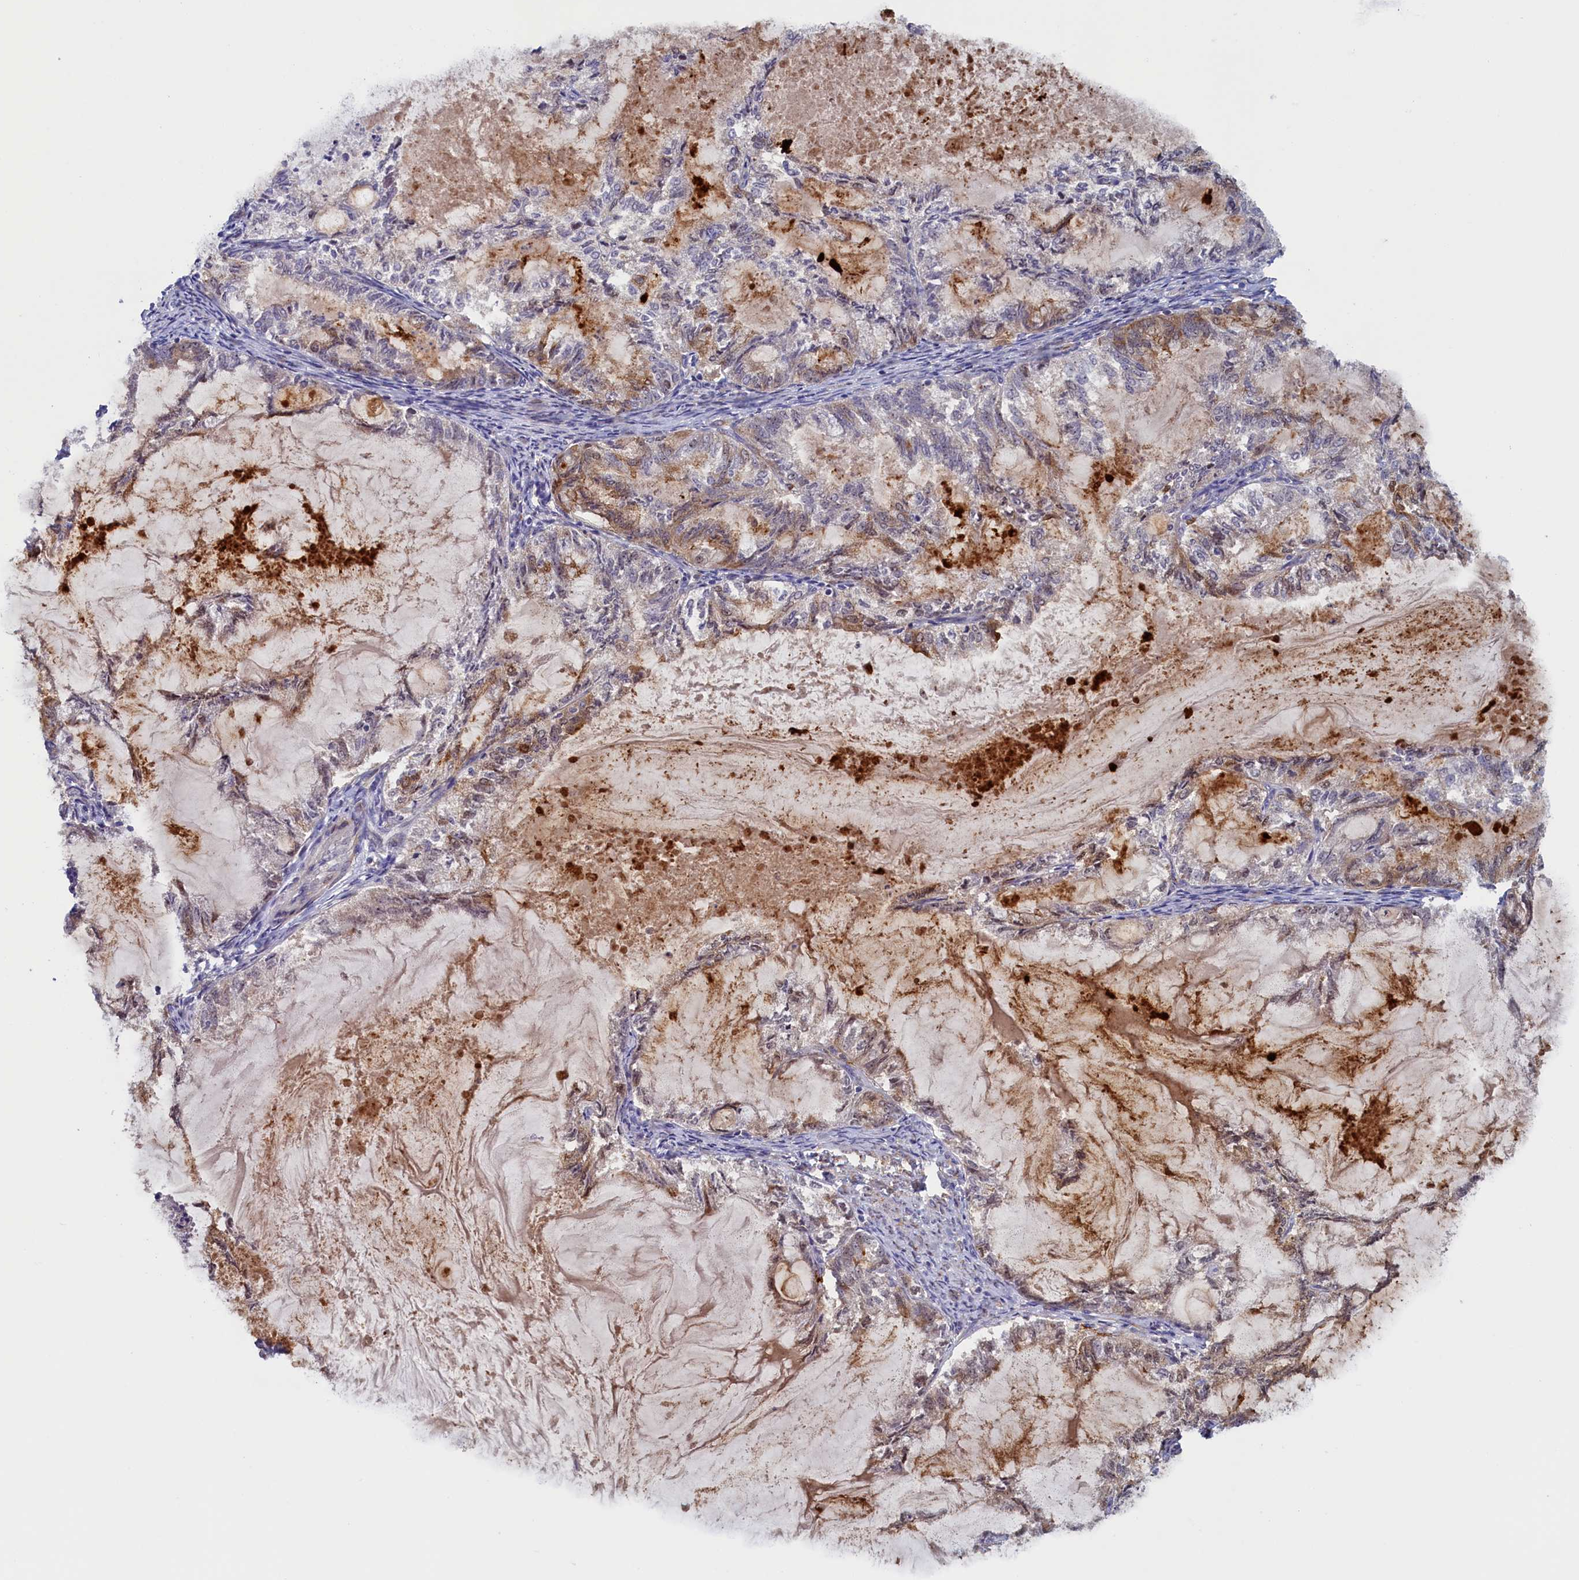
{"staining": {"intensity": "strong", "quantity": "25%-75%", "location": "cytoplasmic/membranous"}, "tissue": "endometrial cancer", "cell_type": "Tumor cells", "image_type": "cancer", "snomed": [{"axis": "morphology", "description": "Adenocarcinoma, NOS"}, {"axis": "topography", "description": "Endometrium"}], "caption": "IHC histopathology image of human endometrial adenocarcinoma stained for a protein (brown), which displays high levels of strong cytoplasmic/membranous staining in approximately 25%-75% of tumor cells.", "gene": "PACSIN3", "patient": {"sex": "female", "age": 86}}